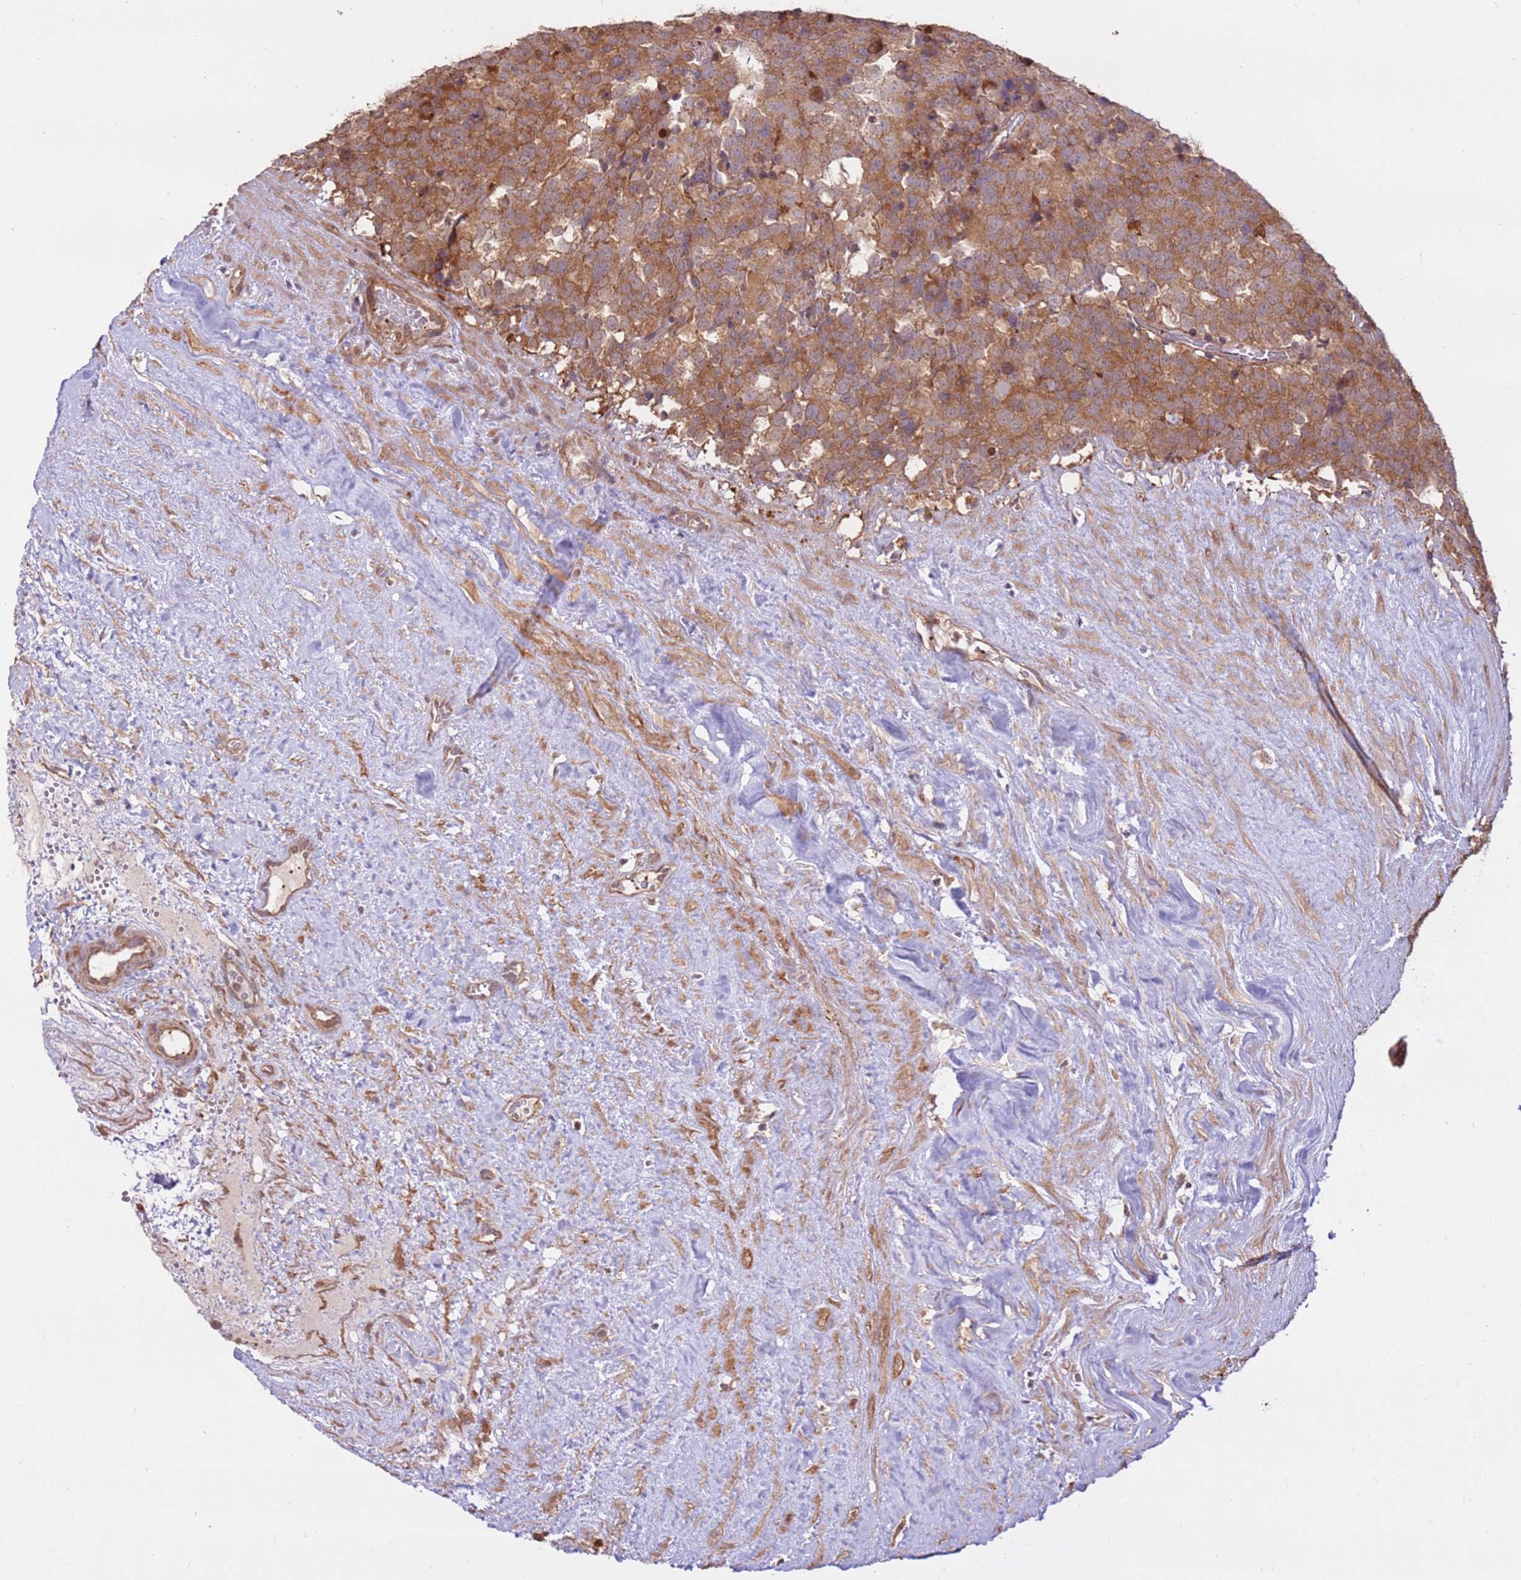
{"staining": {"intensity": "moderate", "quantity": ">75%", "location": "cytoplasmic/membranous"}, "tissue": "testis cancer", "cell_type": "Tumor cells", "image_type": "cancer", "snomed": [{"axis": "morphology", "description": "Seminoma, NOS"}, {"axis": "topography", "description": "Testis"}], "caption": "This is an image of IHC staining of testis cancer, which shows moderate staining in the cytoplasmic/membranous of tumor cells.", "gene": "CCDC112", "patient": {"sex": "male", "age": 71}}